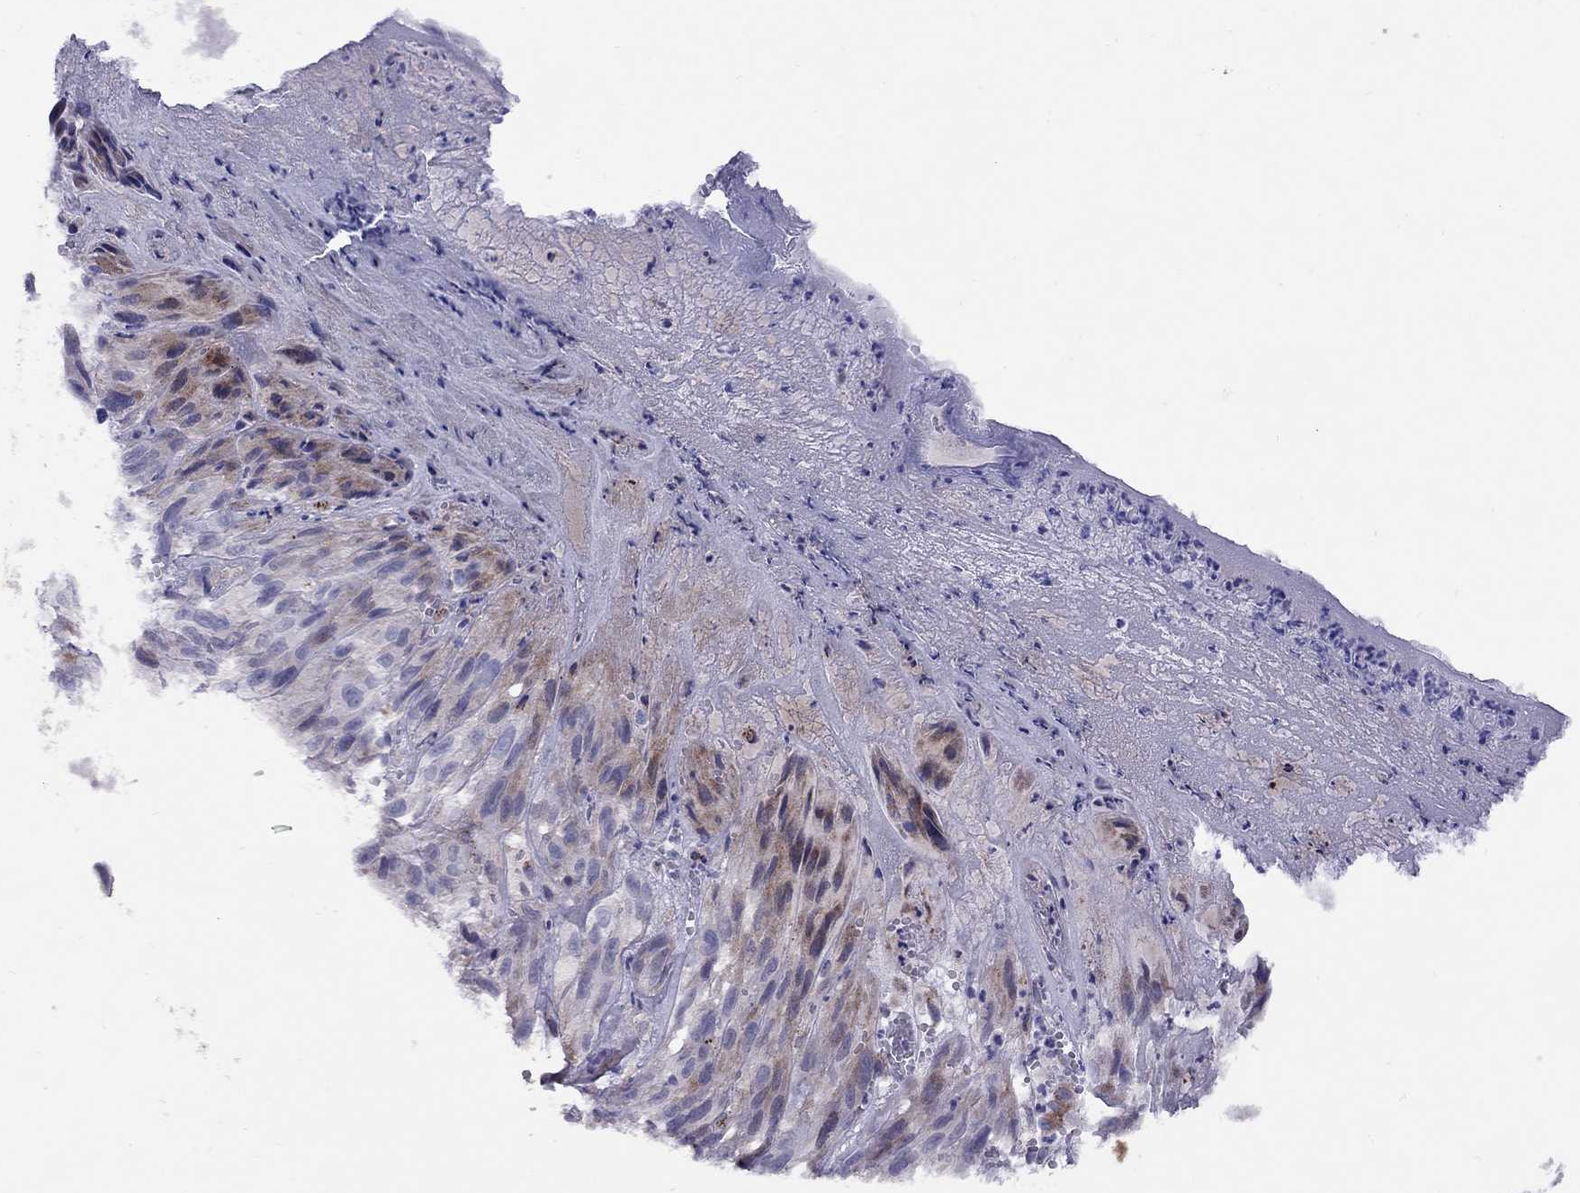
{"staining": {"intensity": "moderate", "quantity": "<25%", "location": "cytoplasmic/membranous"}, "tissue": "melanoma", "cell_type": "Tumor cells", "image_type": "cancer", "snomed": [{"axis": "morphology", "description": "Malignant melanoma, NOS"}, {"axis": "topography", "description": "Skin"}], "caption": "Moderate cytoplasmic/membranous positivity for a protein is seen in about <25% of tumor cells of melanoma using IHC.", "gene": "MAGEB4", "patient": {"sex": "male", "age": 51}}